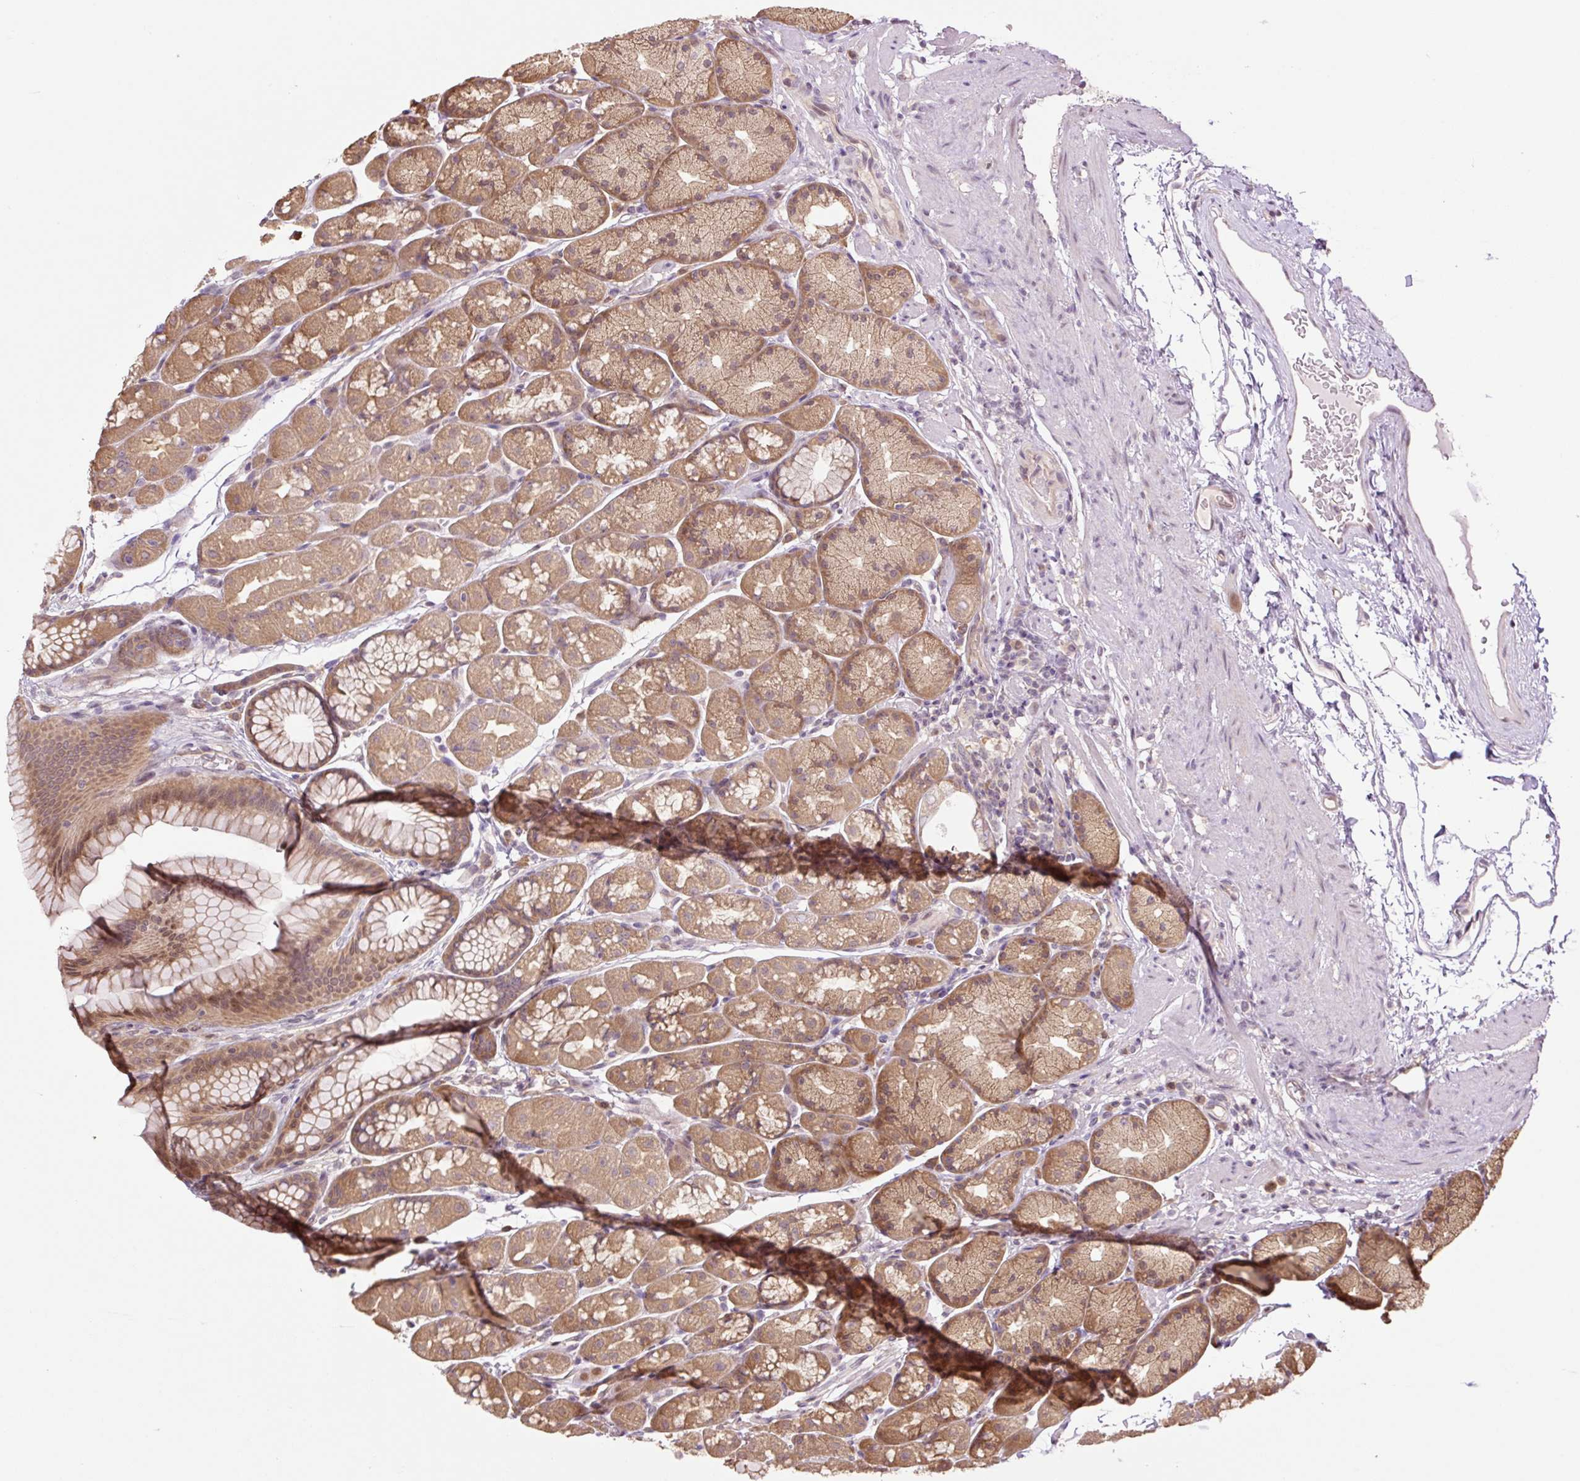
{"staining": {"intensity": "moderate", "quantity": ">75%", "location": "cytoplasmic/membranous"}, "tissue": "stomach", "cell_type": "Glandular cells", "image_type": "normal", "snomed": [{"axis": "morphology", "description": "Normal tissue, NOS"}, {"axis": "topography", "description": "Stomach, lower"}], "caption": "High-magnification brightfield microscopy of unremarkable stomach stained with DAB (brown) and counterstained with hematoxylin (blue). glandular cells exhibit moderate cytoplasmic/membranous expression is identified in approximately>75% of cells.", "gene": "TPT1", "patient": {"sex": "male", "age": 67}}